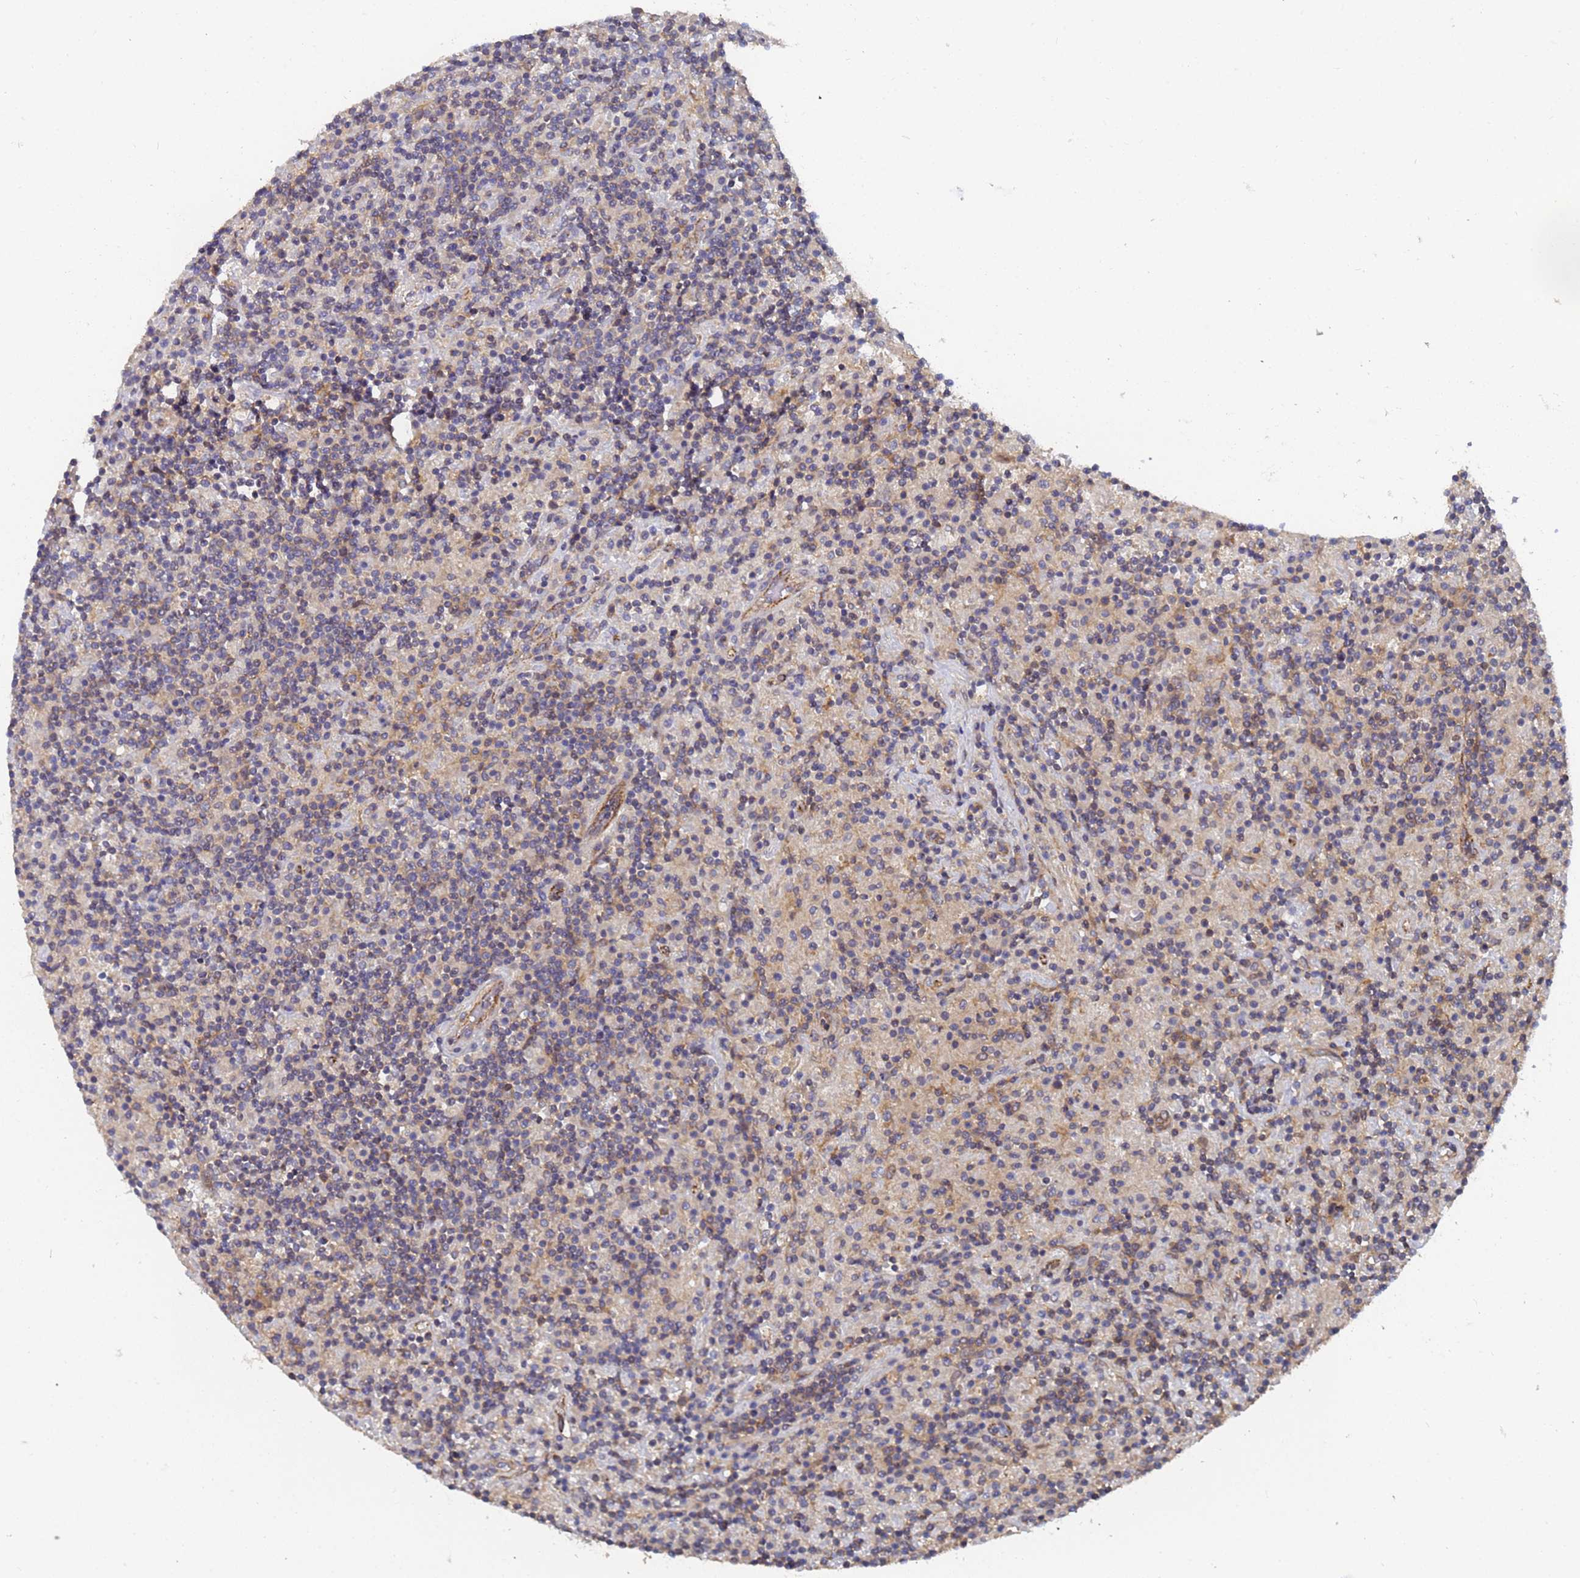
{"staining": {"intensity": "weak", "quantity": "<25%", "location": "cytoplasmic/membranous"}, "tissue": "lymphoma", "cell_type": "Tumor cells", "image_type": "cancer", "snomed": [{"axis": "morphology", "description": "Hodgkin's disease, NOS"}, {"axis": "topography", "description": "Lymph node"}], "caption": "High magnification brightfield microscopy of lymphoma stained with DAB (brown) and counterstained with hematoxylin (blue): tumor cells show no significant expression.", "gene": "ALS2CL", "patient": {"sex": "male", "age": 70}}